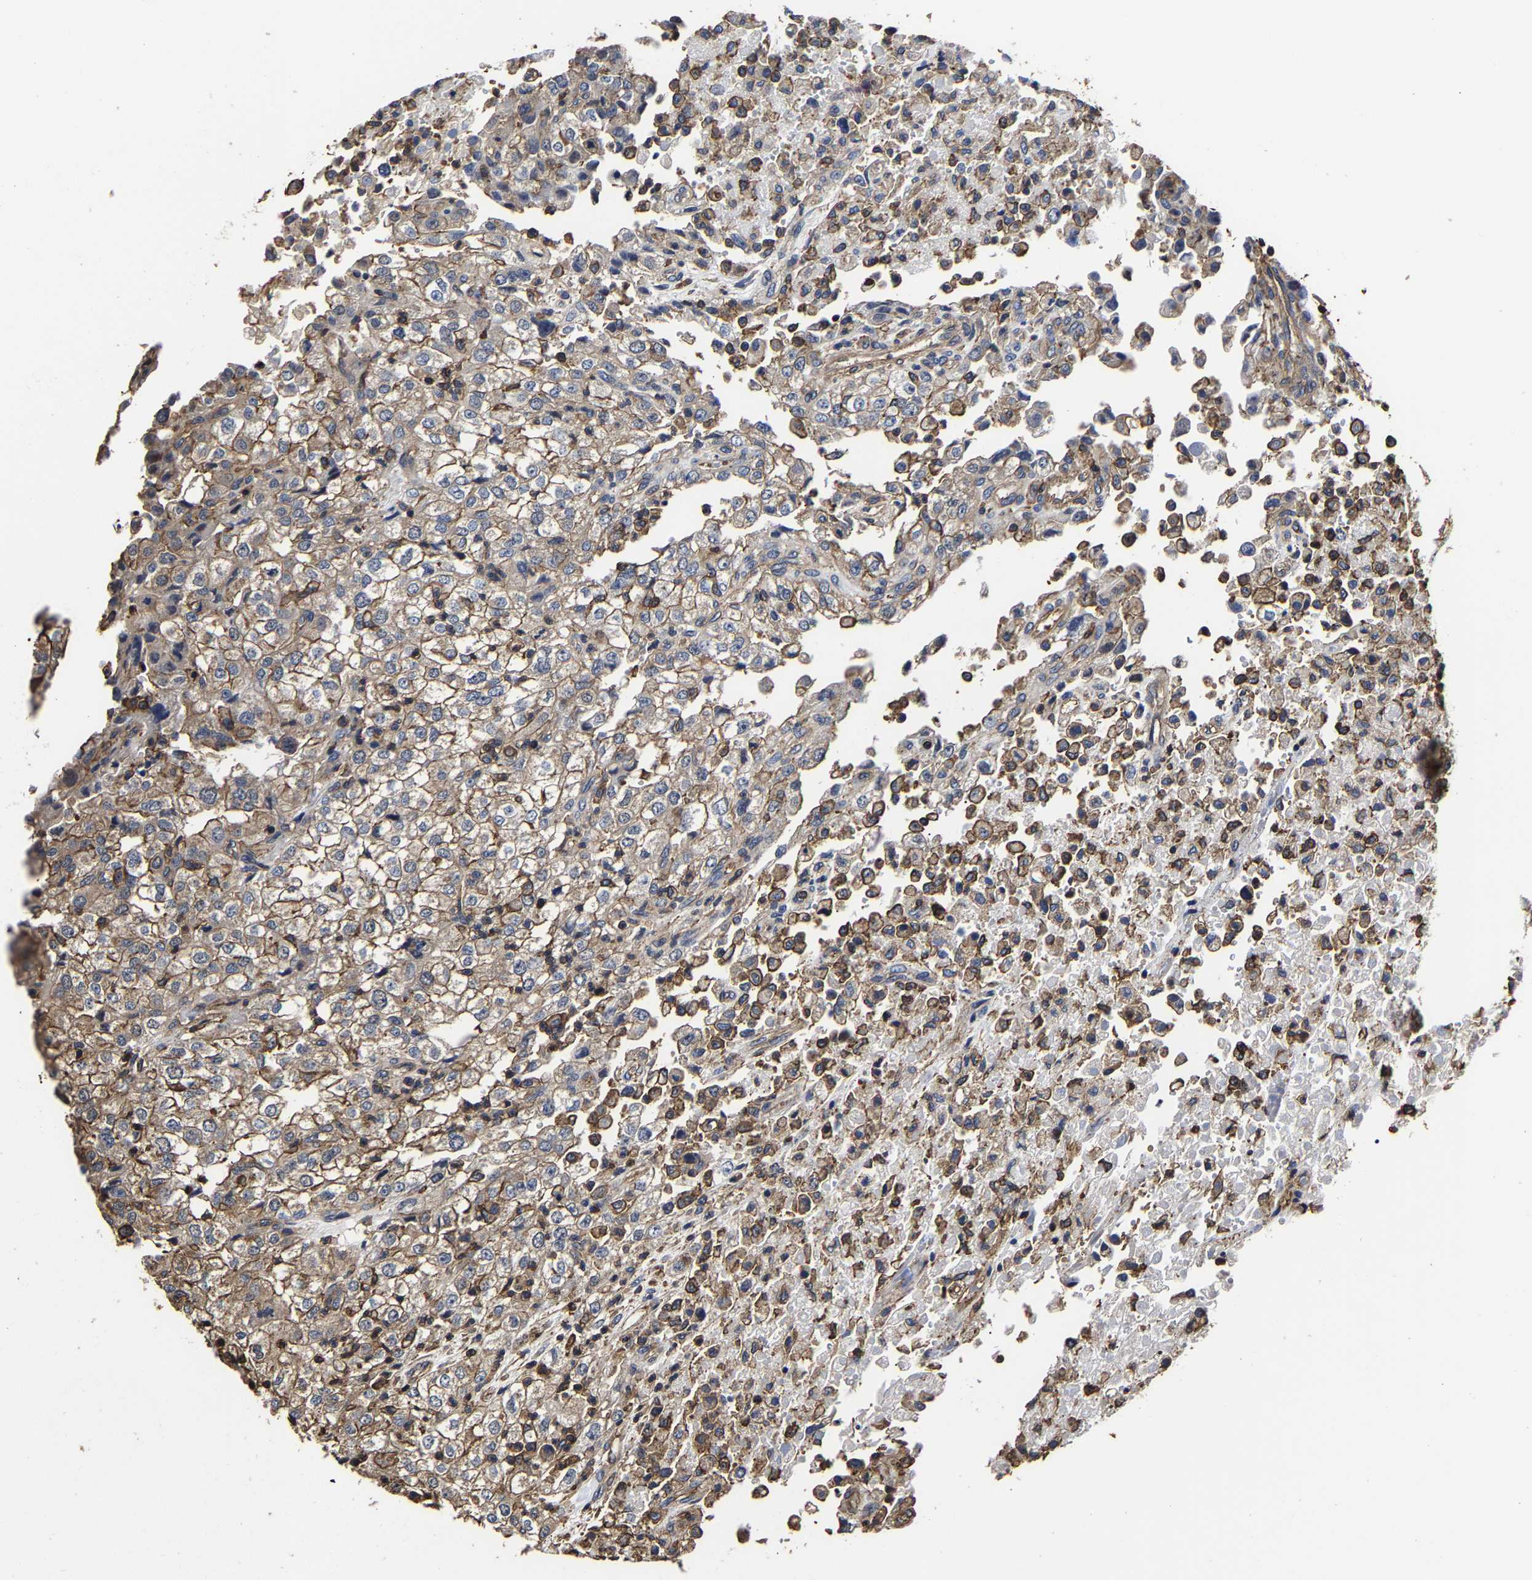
{"staining": {"intensity": "weak", "quantity": ">75%", "location": "cytoplasmic/membranous"}, "tissue": "renal cancer", "cell_type": "Tumor cells", "image_type": "cancer", "snomed": [{"axis": "morphology", "description": "Adenocarcinoma, NOS"}, {"axis": "topography", "description": "Kidney"}], "caption": "Protein expression analysis of renal adenocarcinoma demonstrates weak cytoplasmic/membranous expression in about >75% of tumor cells. (Stains: DAB (3,3'-diaminobenzidine) in brown, nuclei in blue, Microscopy: brightfield microscopy at high magnification).", "gene": "SSH3", "patient": {"sex": "female", "age": 54}}